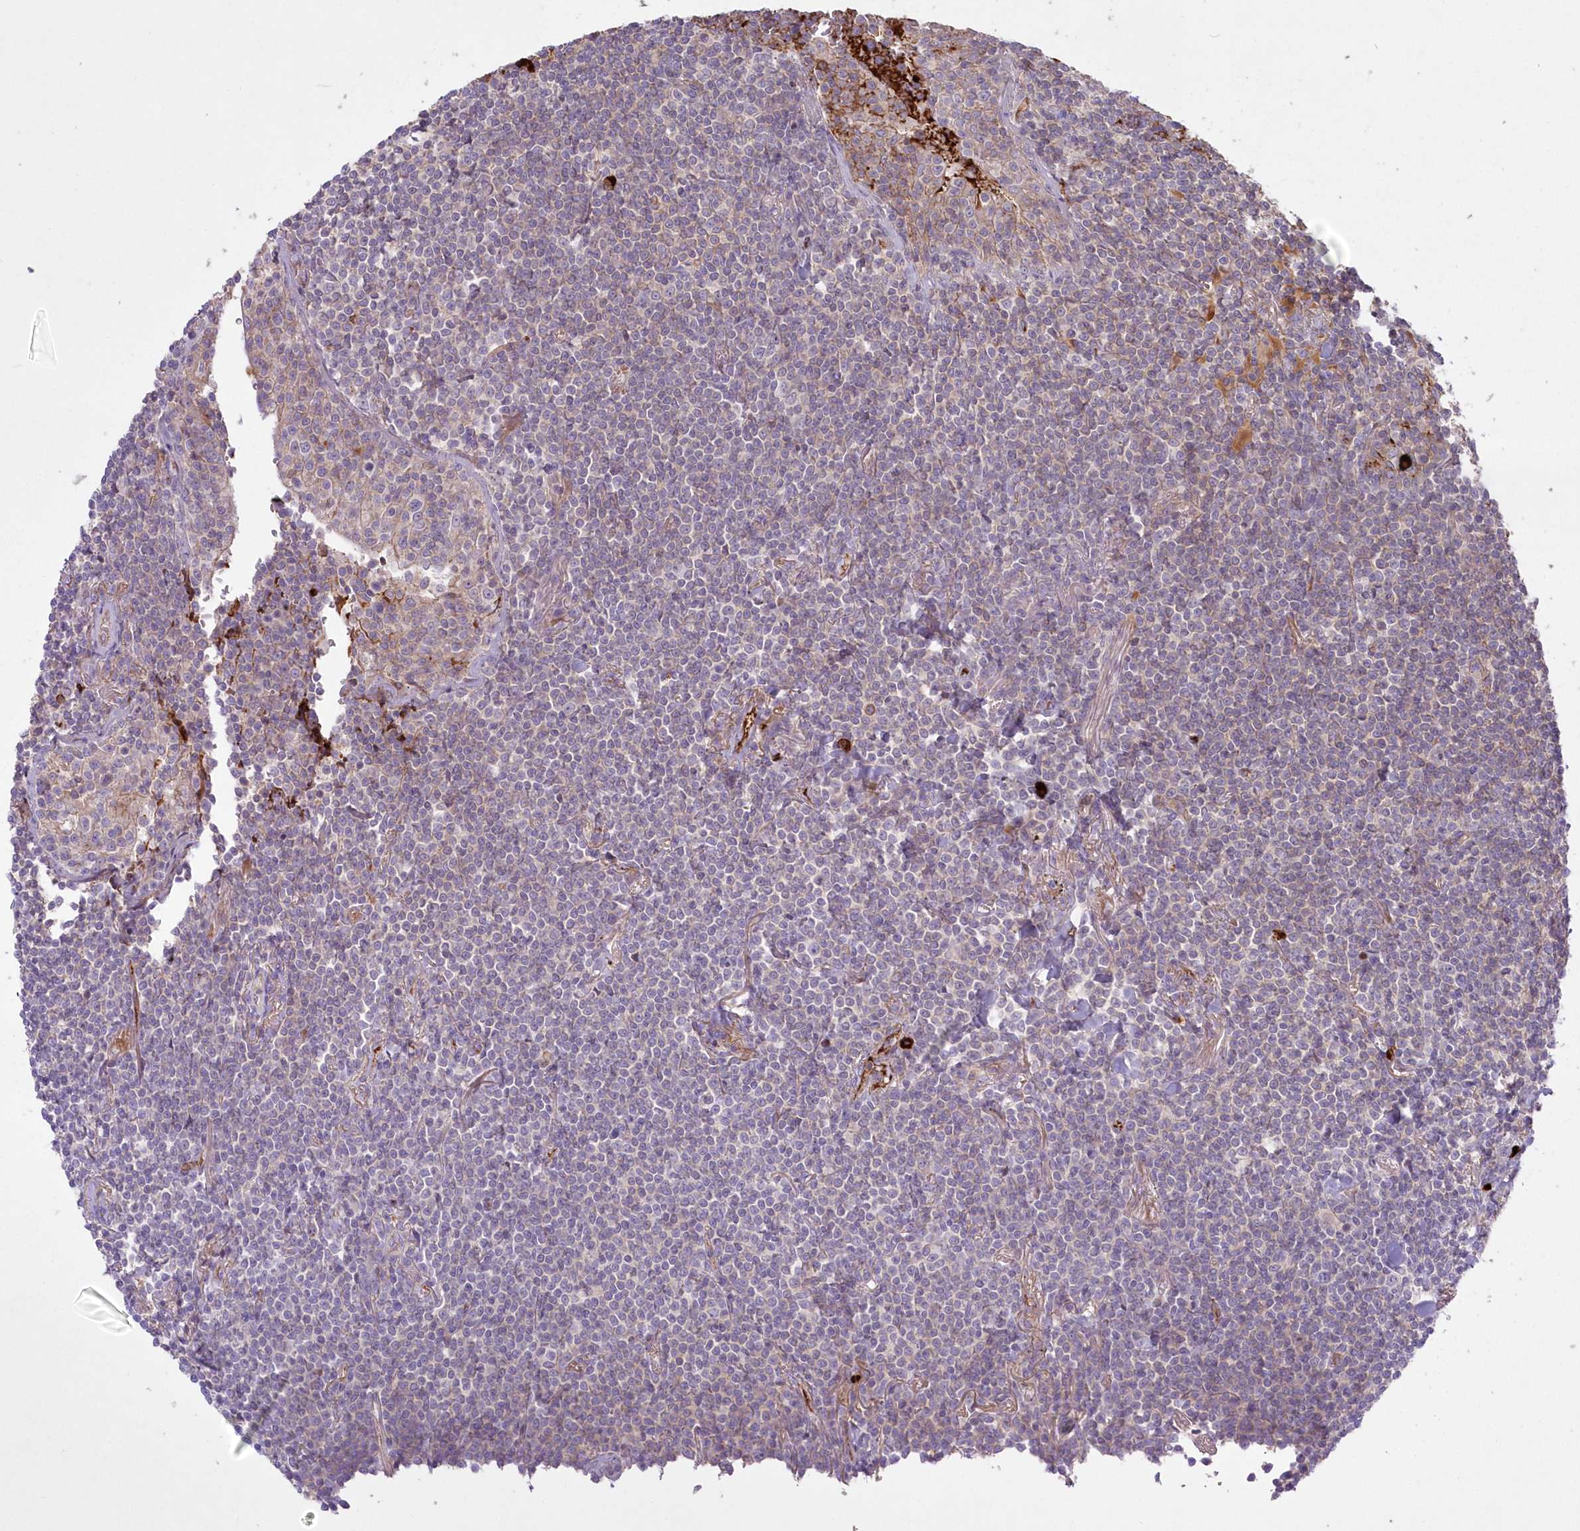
{"staining": {"intensity": "negative", "quantity": "none", "location": "none"}, "tissue": "lymphoma", "cell_type": "Tumor cells", "image_type": "cancer", "snomed": [{"axis": "morphology", "description": "Malignant lymphoma, non-Hodgkin's type, Low grade"}, {"axis": "topography", "description": "Lung"}], "caption": "Immunohistochemistry (IHC) of human malignant lymphoma, non-Hodgkin's type (low-grade) shows no staining in tumor cells.", "gene": "WBP1L", "patient": {"sex": "female", "age": 71}}